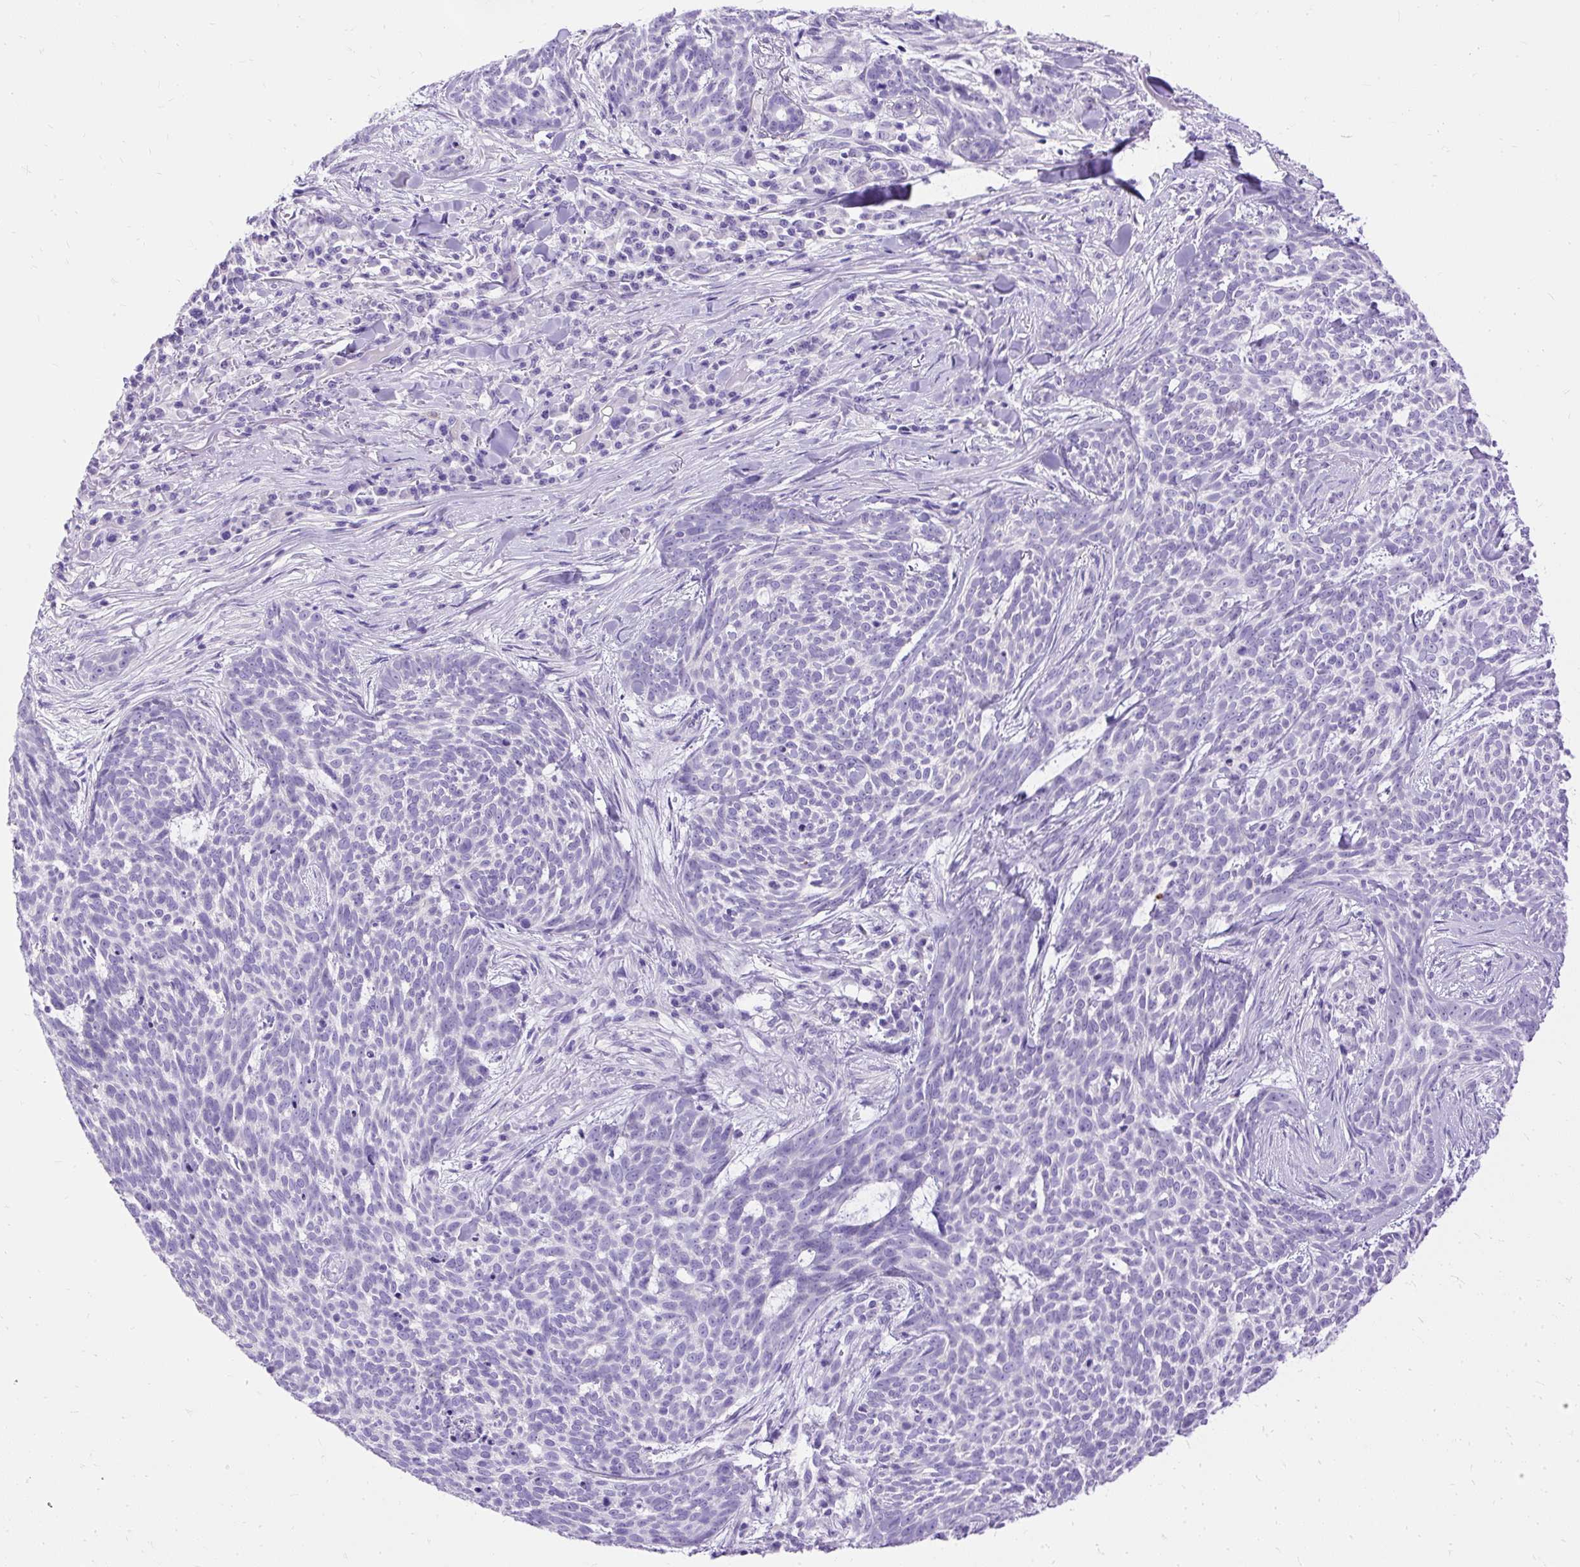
{"staining": {"intensity": "negative", "quantity": "none", "location": "none"}, "tissue": "skin cancer", "cell_type": "Tumor cells", "image_type": "cancer", "snomed": [{"axis": "morphology", "description": "Basal cell carcinoma"}, {"axis": "topography", "description": "Skin"}], "caption": "A high-resolution histopathology image shows IHC staining of skin cancer, which shows no significant expression in tumor cells.", "gene": "HEY1", "patient": {"sex": "female", "age": 93}}